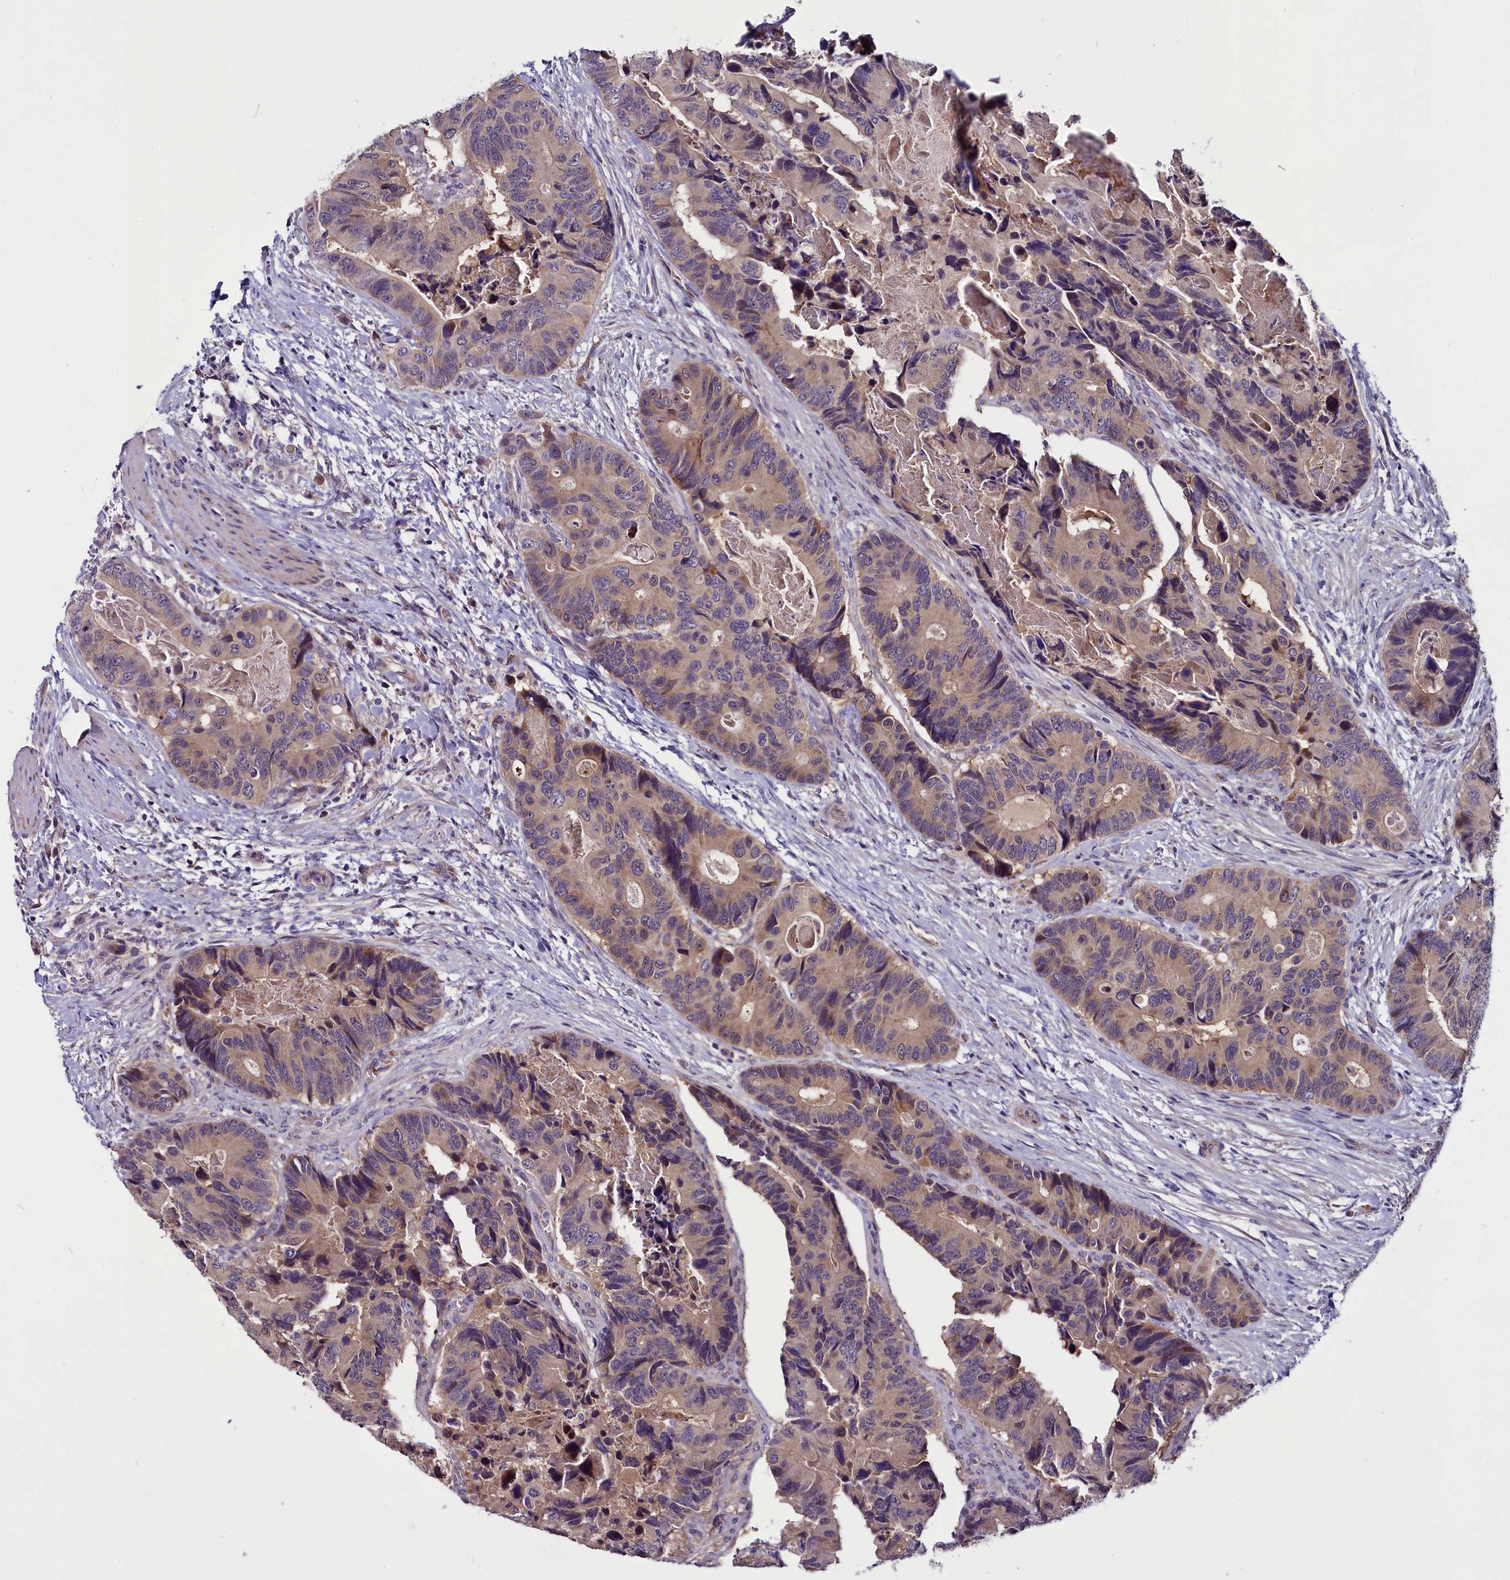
{"staining": {"intensity": "weak", "quantity": ">75%", "location": "cytoplasmic/membranous"}, "tissue": "colorectal cancer", "cell_type": "Tumor cells", "image_type": "cancer", "snomed": [{"axis": "morphology", "description": "Adenocarcinoma, NOS"}, {"axis": "topography", "description": "Colon"}], "caption": "Tumor cells demonstrate weak cytoplasmic/membranous staining in about >75% of cells in adenocarcinoma (colorectal). (DAB IHC, brown staining for protein, blue staining for nuclei).", "gene": "C9orf40", "patient": {"sex": "male", "age": 84}}